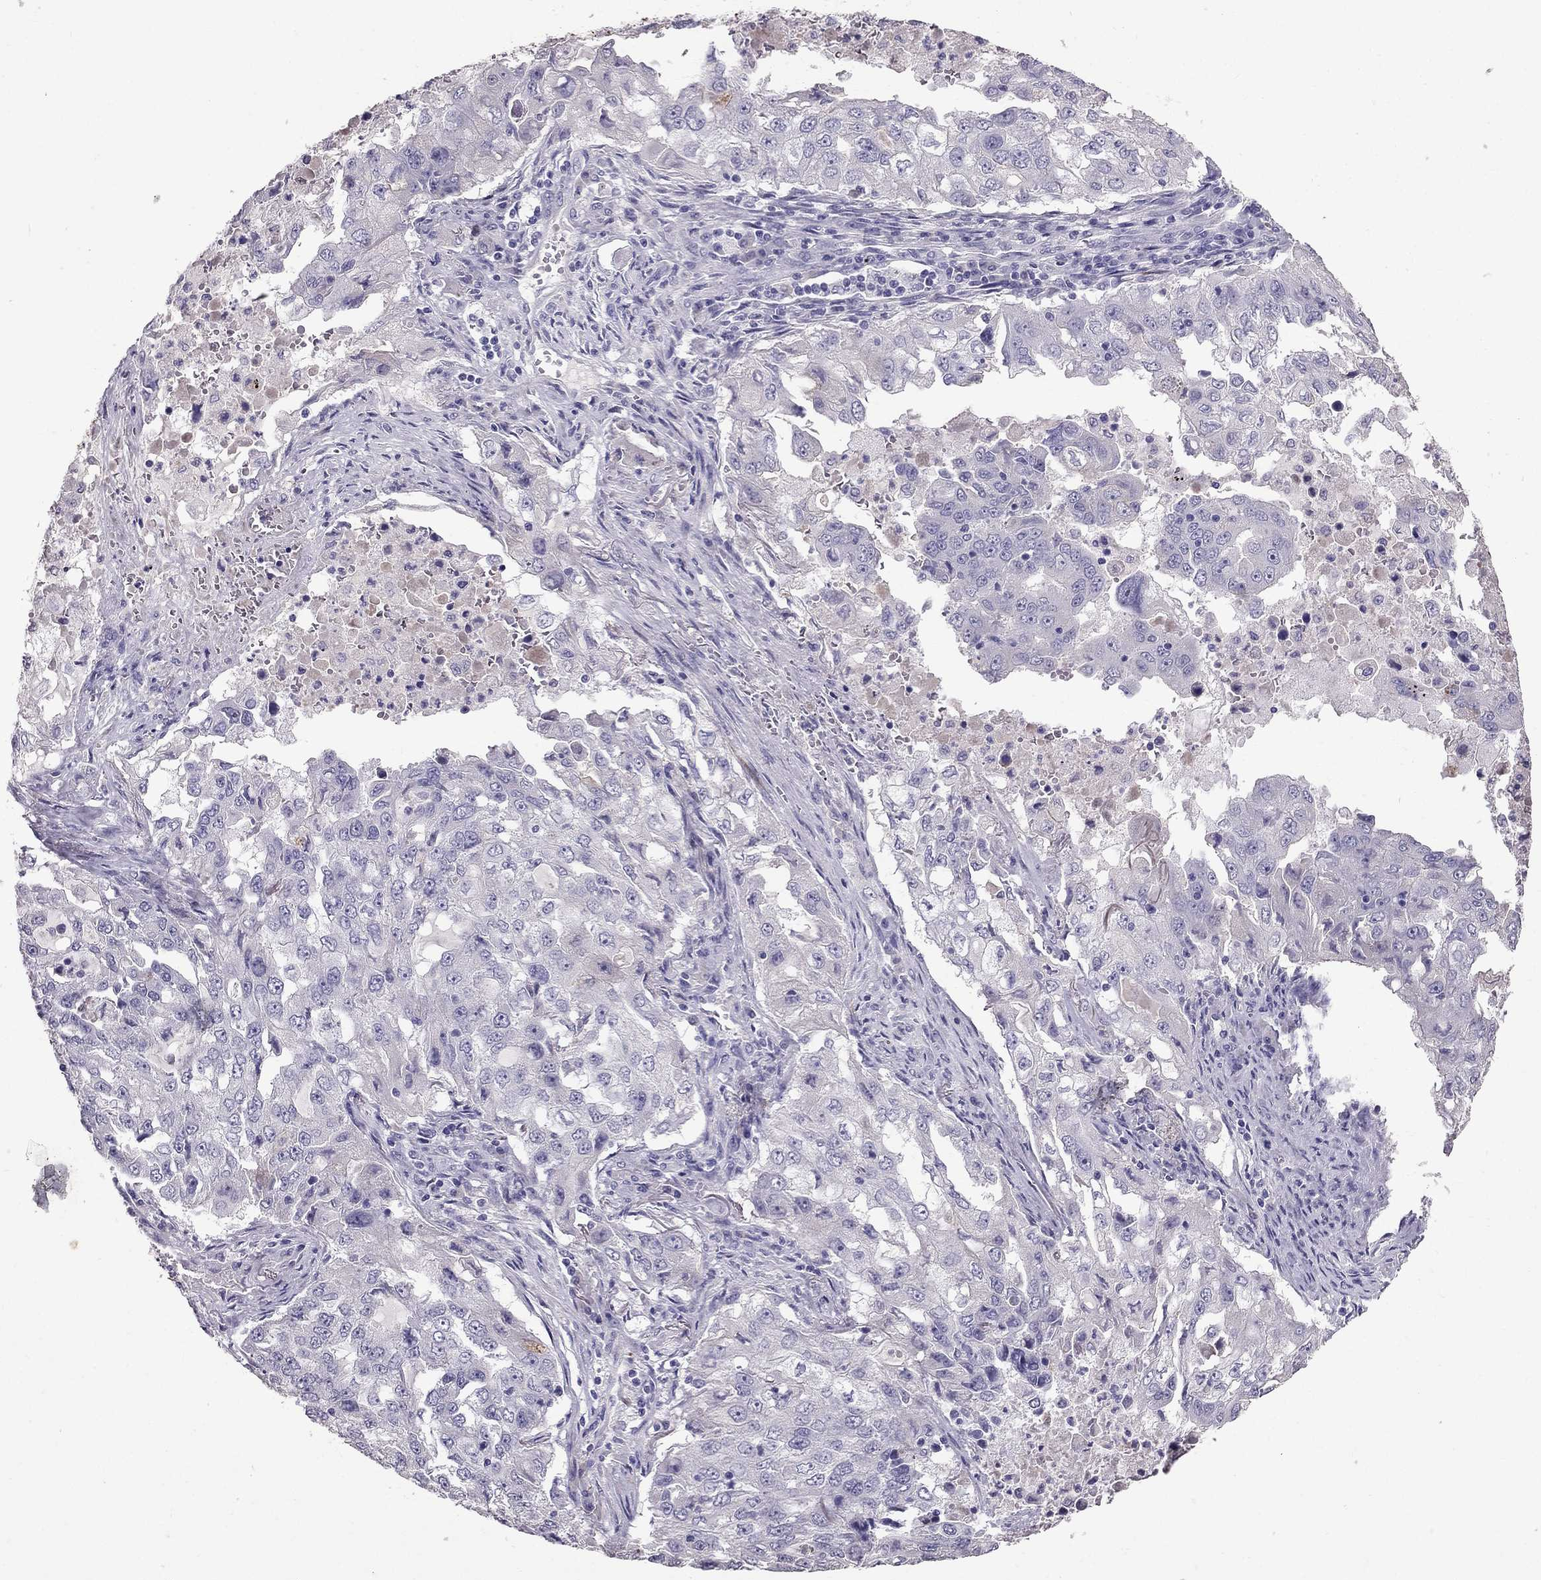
{"staining": {"intensity": "negative", "quantity": "none", "location": "none"}, "tissue": "lung cancer", "cell_type": "Tumor cells", "image_type": "cancer", "snomed": [{"axis": "morphology", "description": "Adenocarcinoma, NOS"}, {"axis": "topography", "description": "Lung"}], "caption": "Tumor cells are negative for protein expression in human lung cancer (adenocarcinoma). (Stains: DAB IHC with hematoxylin counter stain, Microscopy: brightfield microscopy at high magnification).", "gene": "SCG5", "patient": {"sex": "female", "age": 61}}